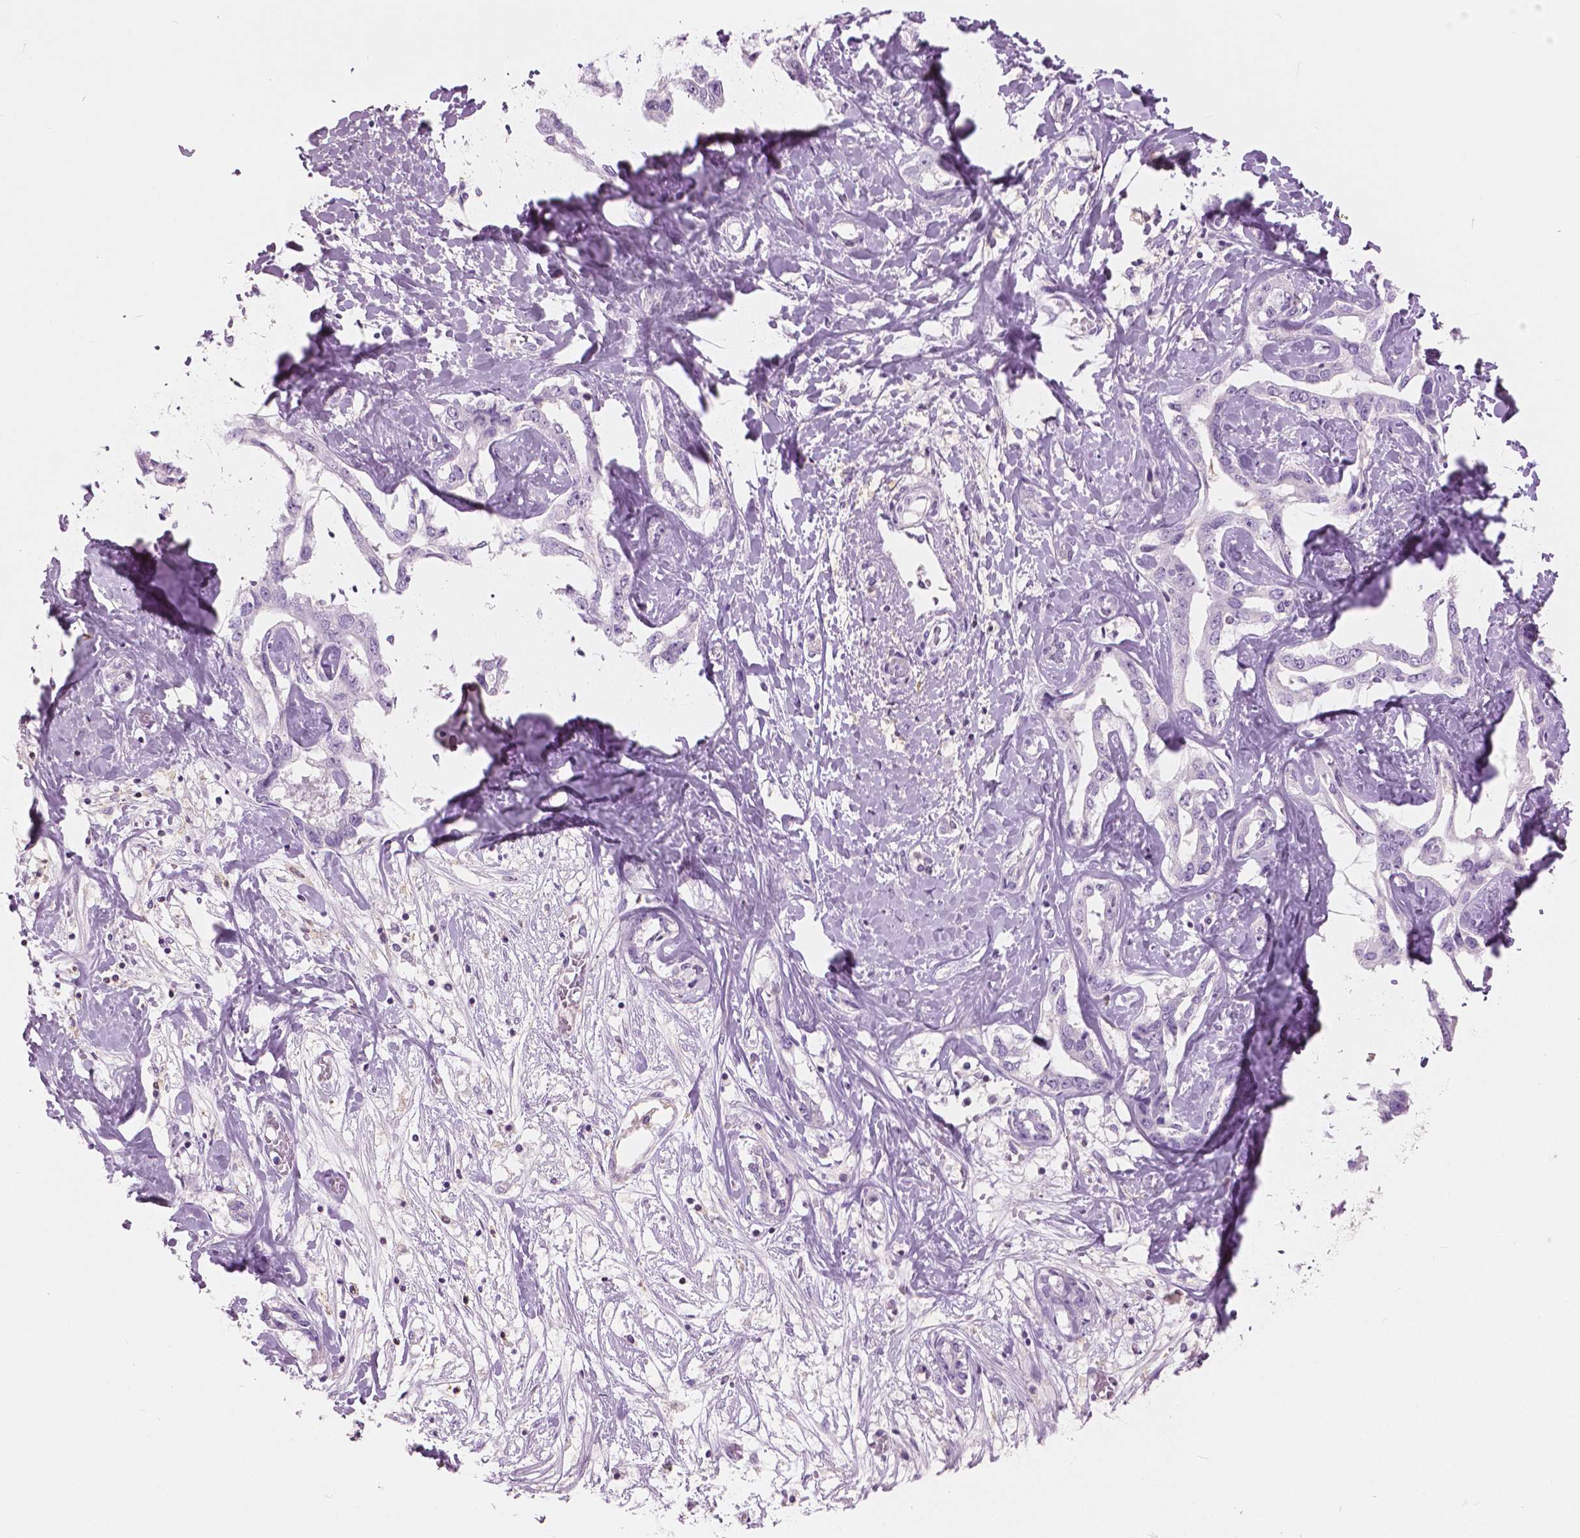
{"staining": {"intensity": "negative", "quantity": "none", "location": "none"}, "tissue": "liver cancer", "cell_type": "Tumor cells", "image_type": "cancer", "snomed": [{"axis": "morphology", "description": "Cholangiocarcinoma"}, {"axis": "topography", "description": "Liver"}], "caption": "Immunohistochemistry image of neoplastic tissue: cholangiocarcinoma (liver) stained with DAB (3,3'-diaminobenzidine) exhibits no significant protein positivity in tumor cells.", "gene": "GALM", "patient": {"sex": "male", "age": 59}}